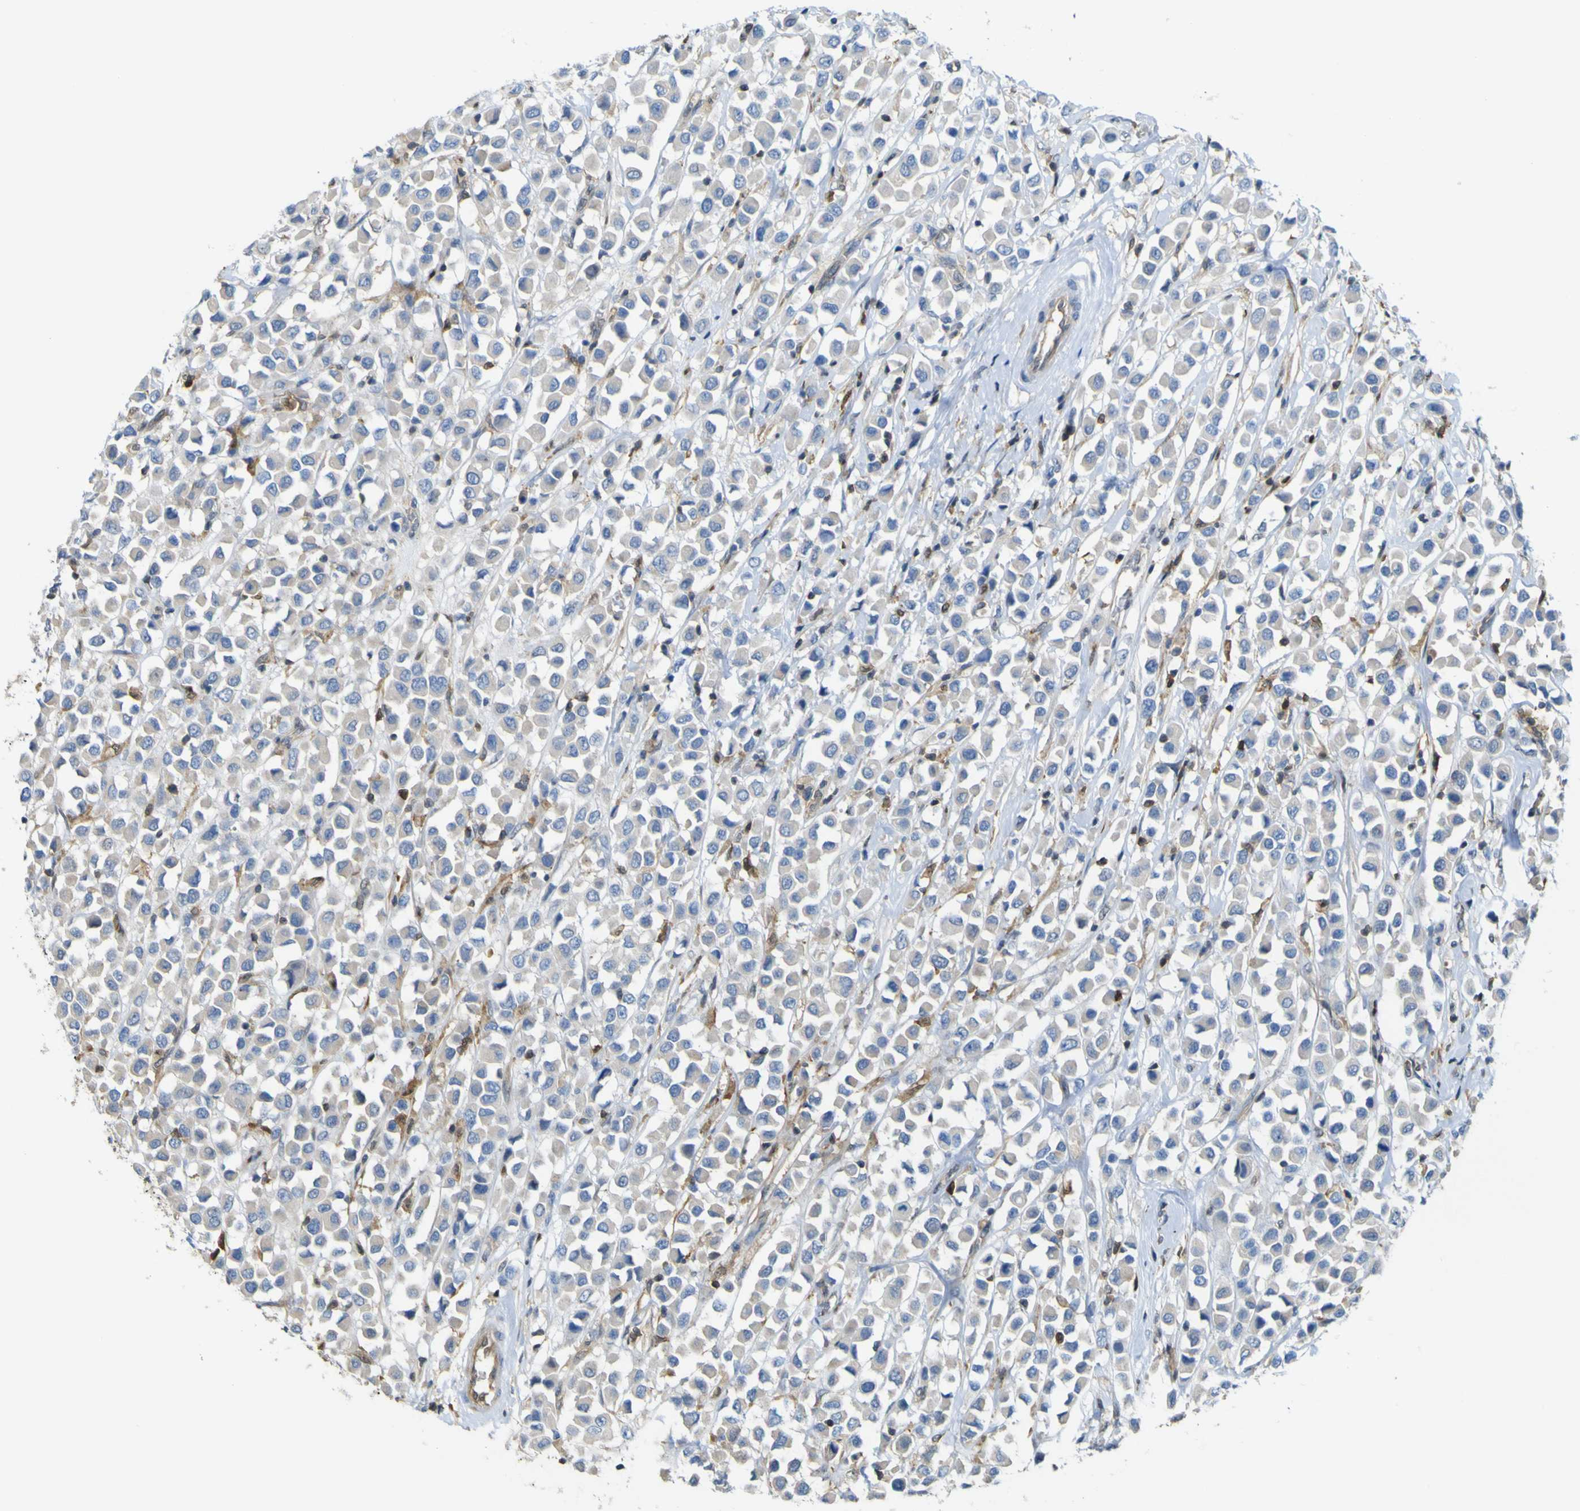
{"staining": {"intensity": "weak", "quantity": "25%-75%", "location": "cytoplasmic/membranous"}, "tissue": "breast cancer", "cell_type": "Tumor cells", "image_type": "cancer", "snomed": [{"axis": "morphology", "description": "Duct carcinoma"}, {"axis": "topography", "description": "Breast"}], "caption": "Protein analysis of breast cancer tissue demonstrates weak cytoplasmic/membranous staining in about 25%-75% of tumor cells.", "gene": "ABHD3", "patient": {"sex": "female", "age": 61}}